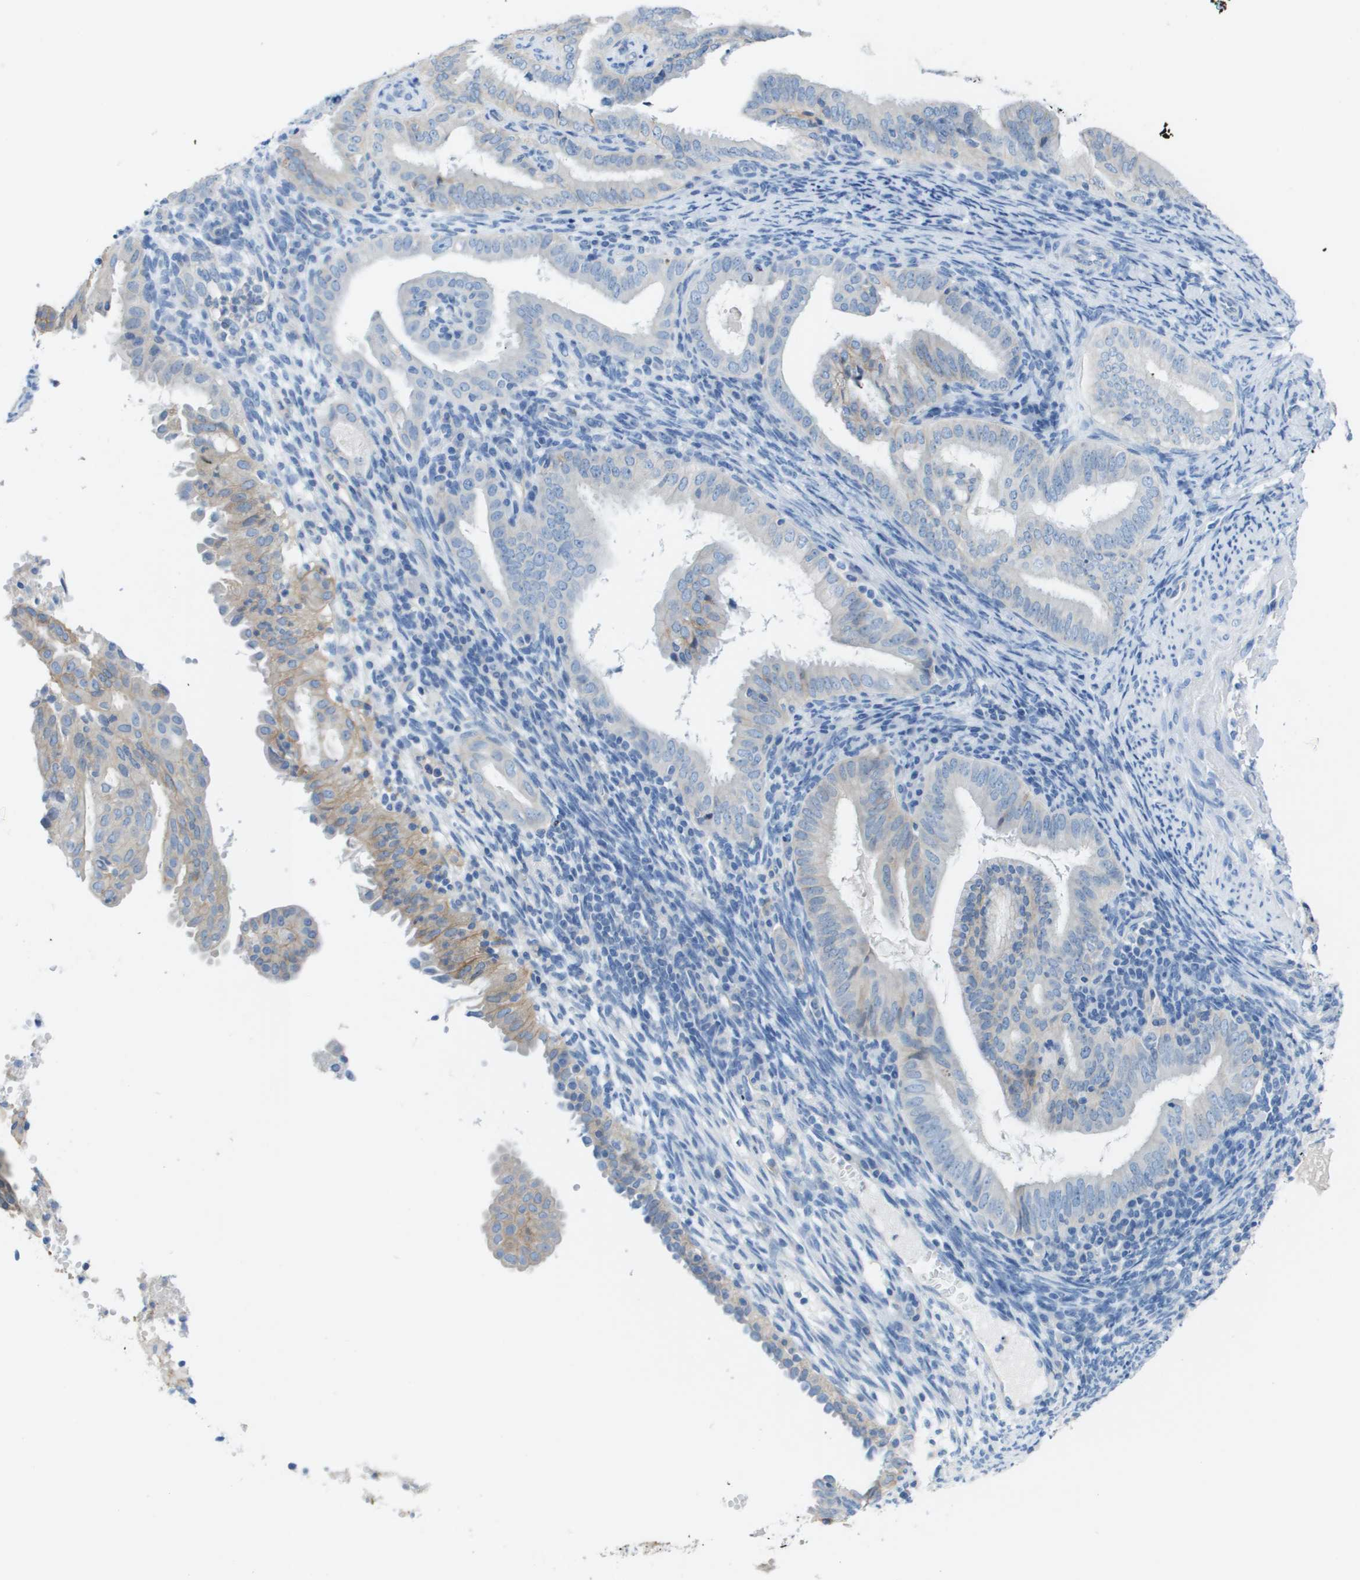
{"staining": {"intensity": "negative", "quantity": "none", "location": "none"}, "tissue": "endometrial cancer", "cell_type": "Tumor cells", "image_type": "cancer", "snomed": [{"axis": "morphology", "description": "Adenocarcinoma, NOS"}, {"axis": "topography", "description": "Endometrium"}], "caption": "Endometrial cancer was stained to show a protein in brown. There is no significant staining in tumor cells.", "gene": "CD46", "patient": {"sex": "female", "age": 58}}